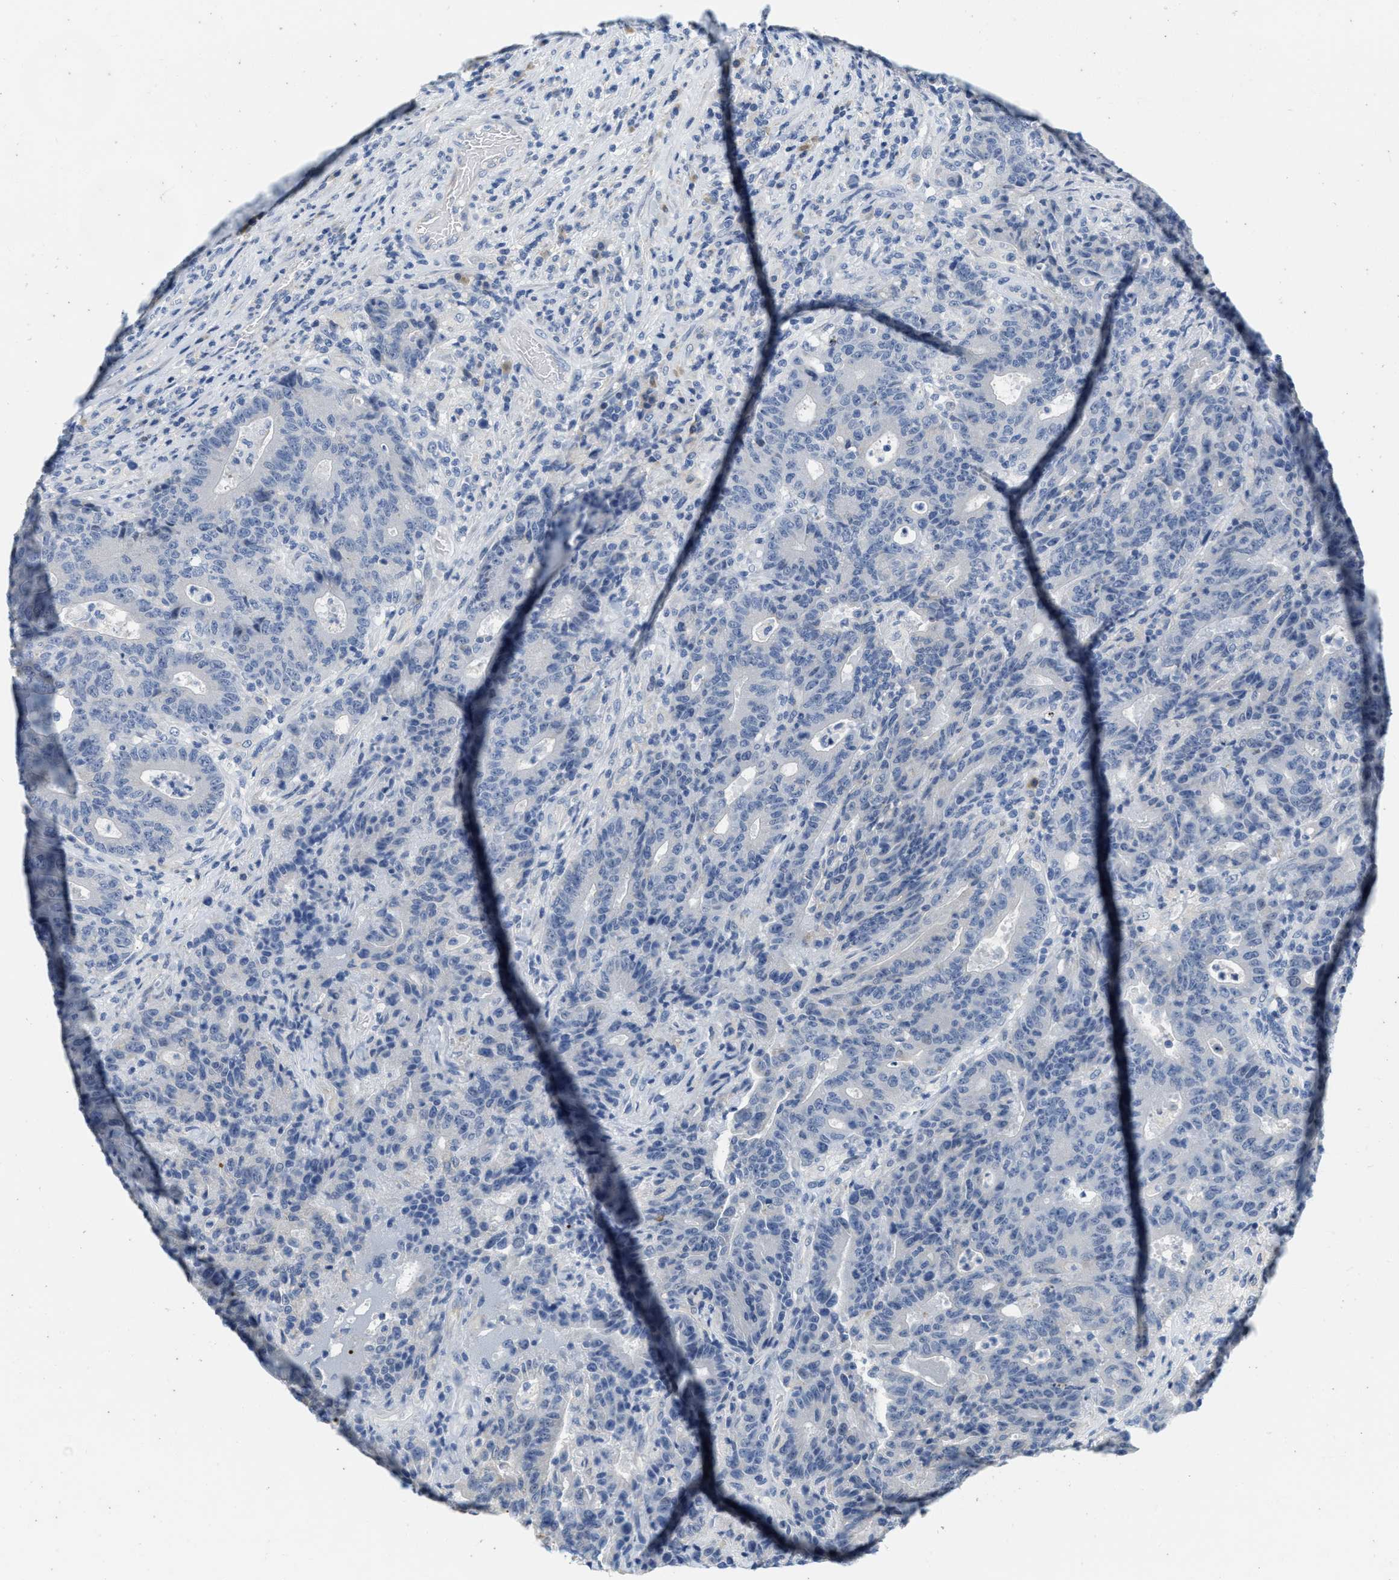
{"staining": {"intensity": "negative", "quantity": "none", "location": "none"}, "tissue": "colorectal cancer", "cell_type": "Tumor cells", "image_type": "cancer", "snomed": [{"axis": "morphology", "description": "Adenocarcinoma, NOS"}, {"axis": "topography", "description": "Colon"}], "caption": "Tumor cells show no significant expression in colorectal cancer (adenocarcinoma).", "gene": "ABCB11", "patient": {"sex": "female", "age": 75}}